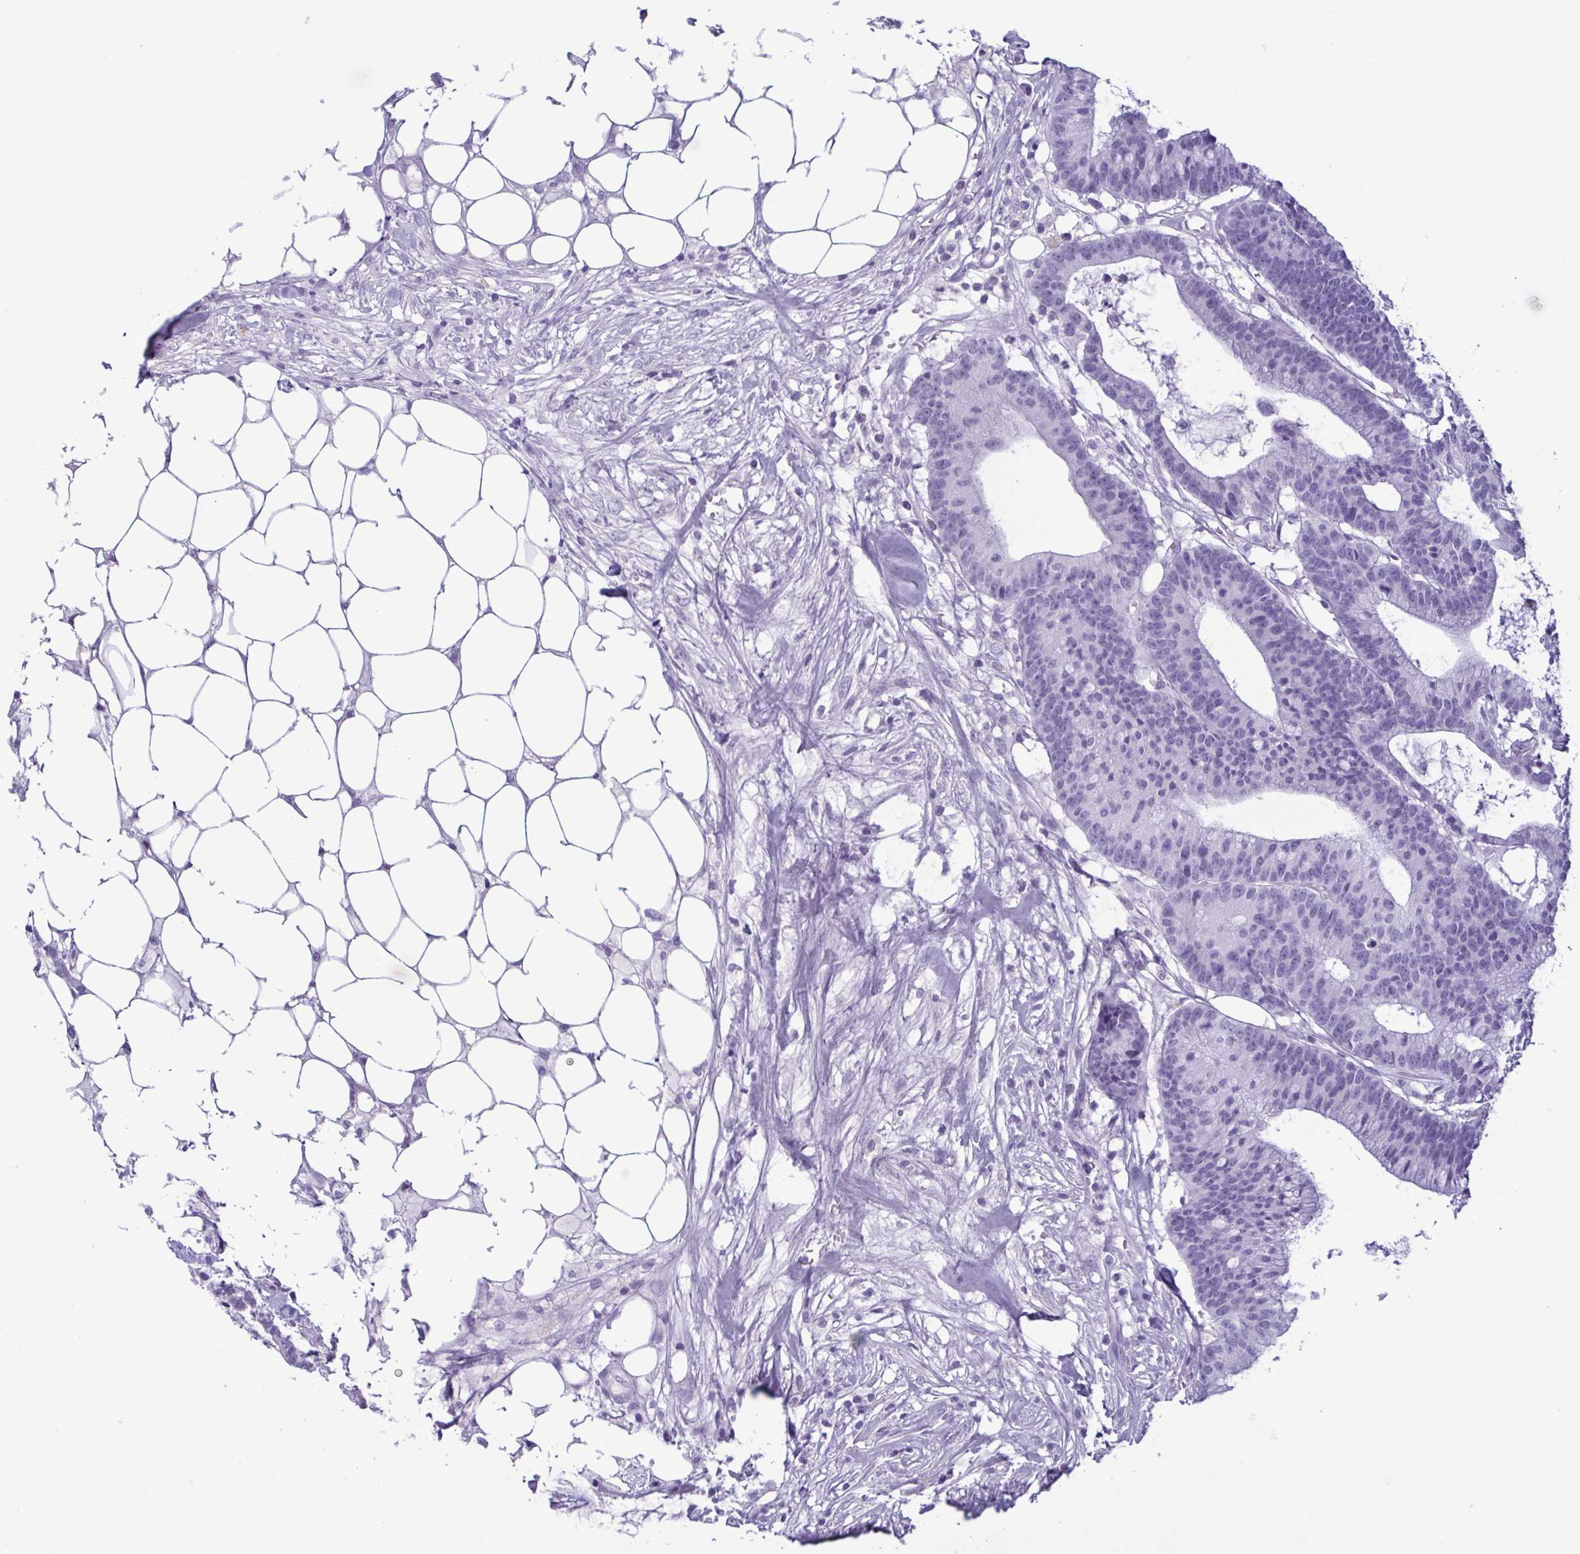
{"staining": {"intensity": "negative", "quantity": "none", "location": "none"}, "tissue": "colorectal cancer", "cell_type": "Tumor cells", "image_type": "cancer", "snomed": [{"axis": "morphology", "description": "Adenocarcinoma, NOS"}, {"axis": "topography", "description": "Colon"}], "caption": "Adenocarcinoma (colorectal) stained for a protein using IHC demonstrates no staining tumor cells.", "gene": "LTF", "patient": {"sex": "female", "age": 78}}